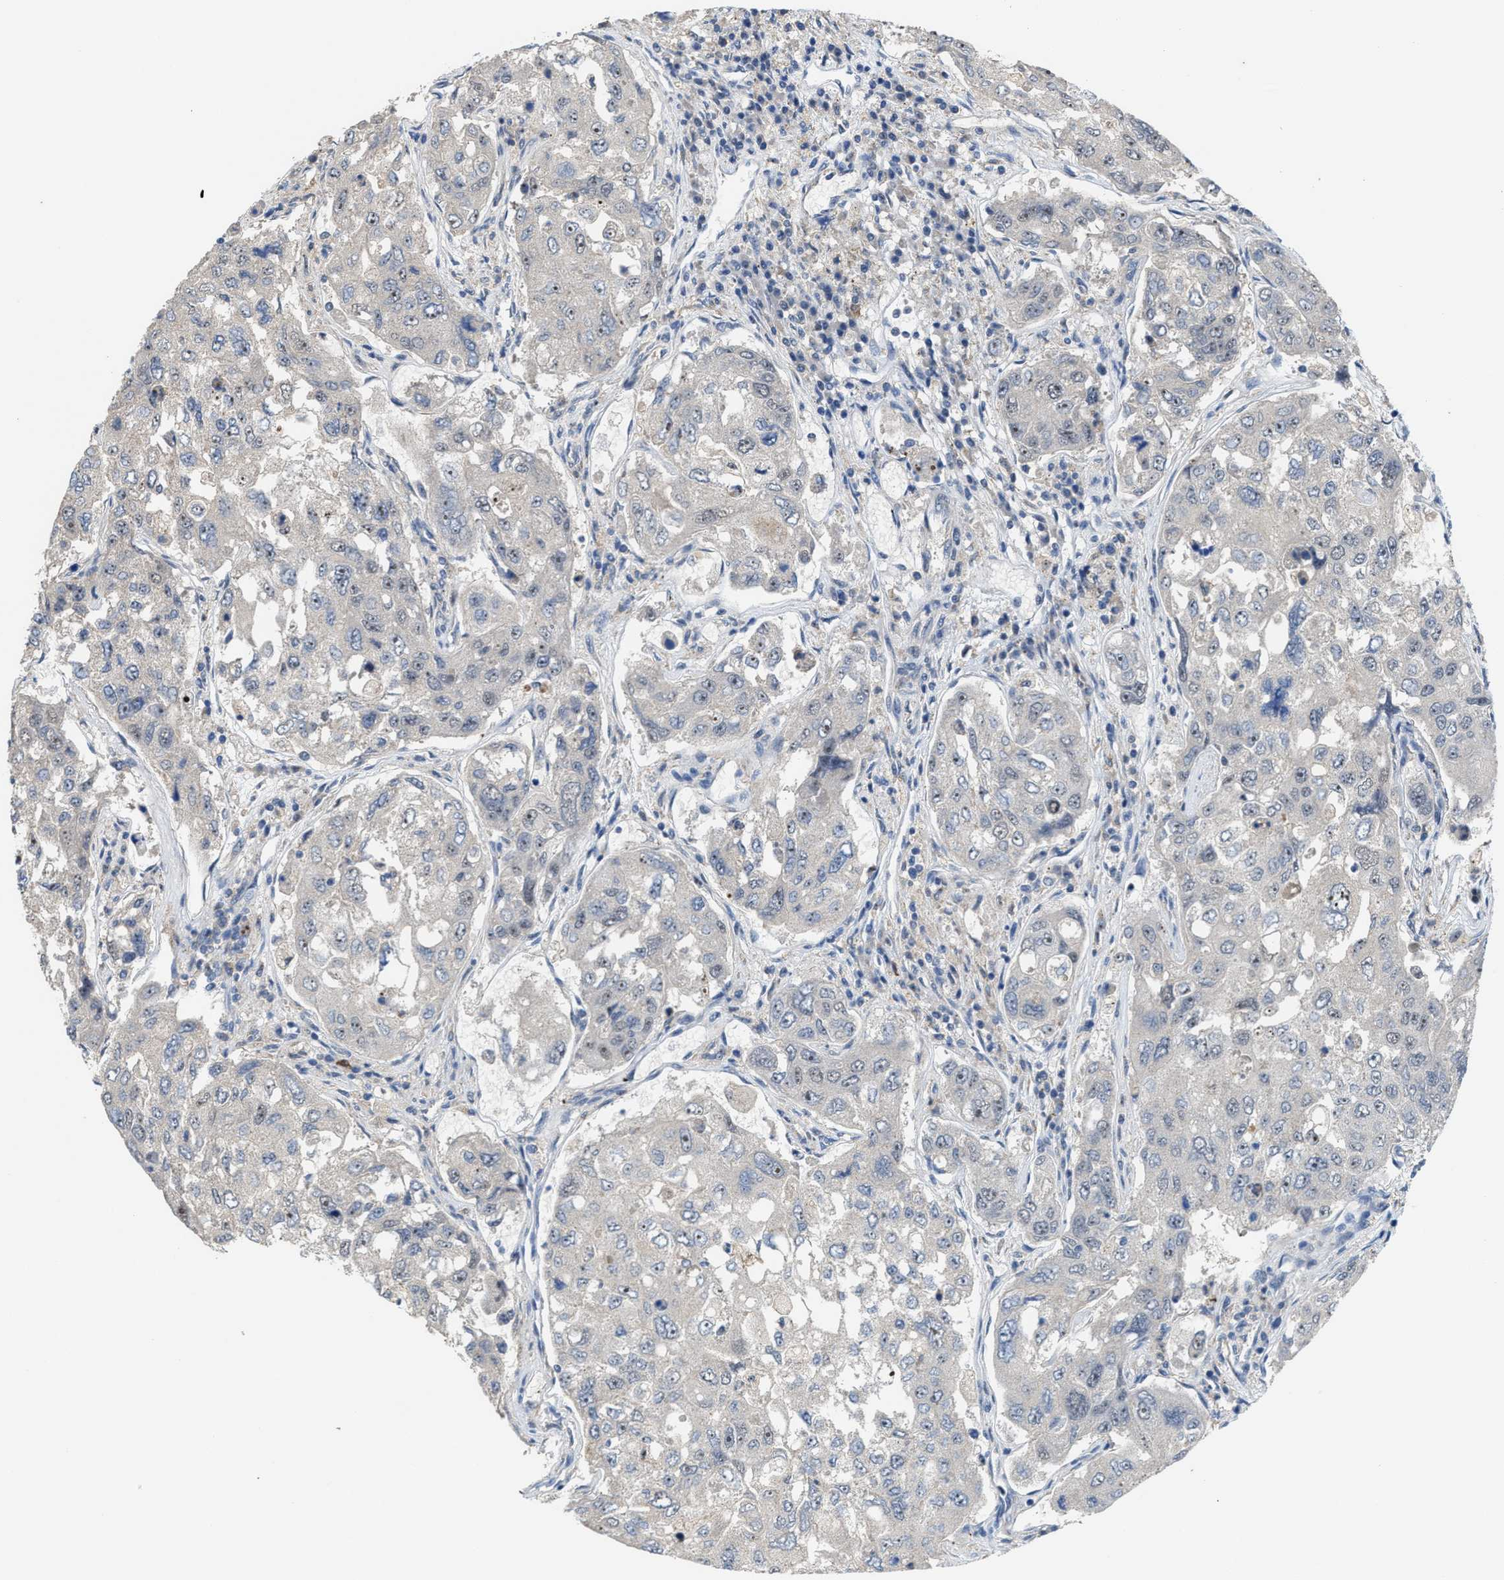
{"staining": {"intensity": "moderate", "quantity": "<25%", "location": "nuclear"}, "tissue": "urothelial cancer", "cell_type": "Tumor cells", "image_type": "cancer", "snomed": [{"axis": "morphology", "description": "Urothelial carcinoma, High grade"}, {"axis": "topography", "description": "Lymph node"}, {"axis": "topography", "description": "Urinary bladder"}], "caption": "High-grade urothelial carcinoma tissue displays moderate nuclear positivity in approximately <25% of tumor cells, visualized by immunohistochemistry.", "gene": "ZNF783", "patient": {"sex": "male", "age": 51}}